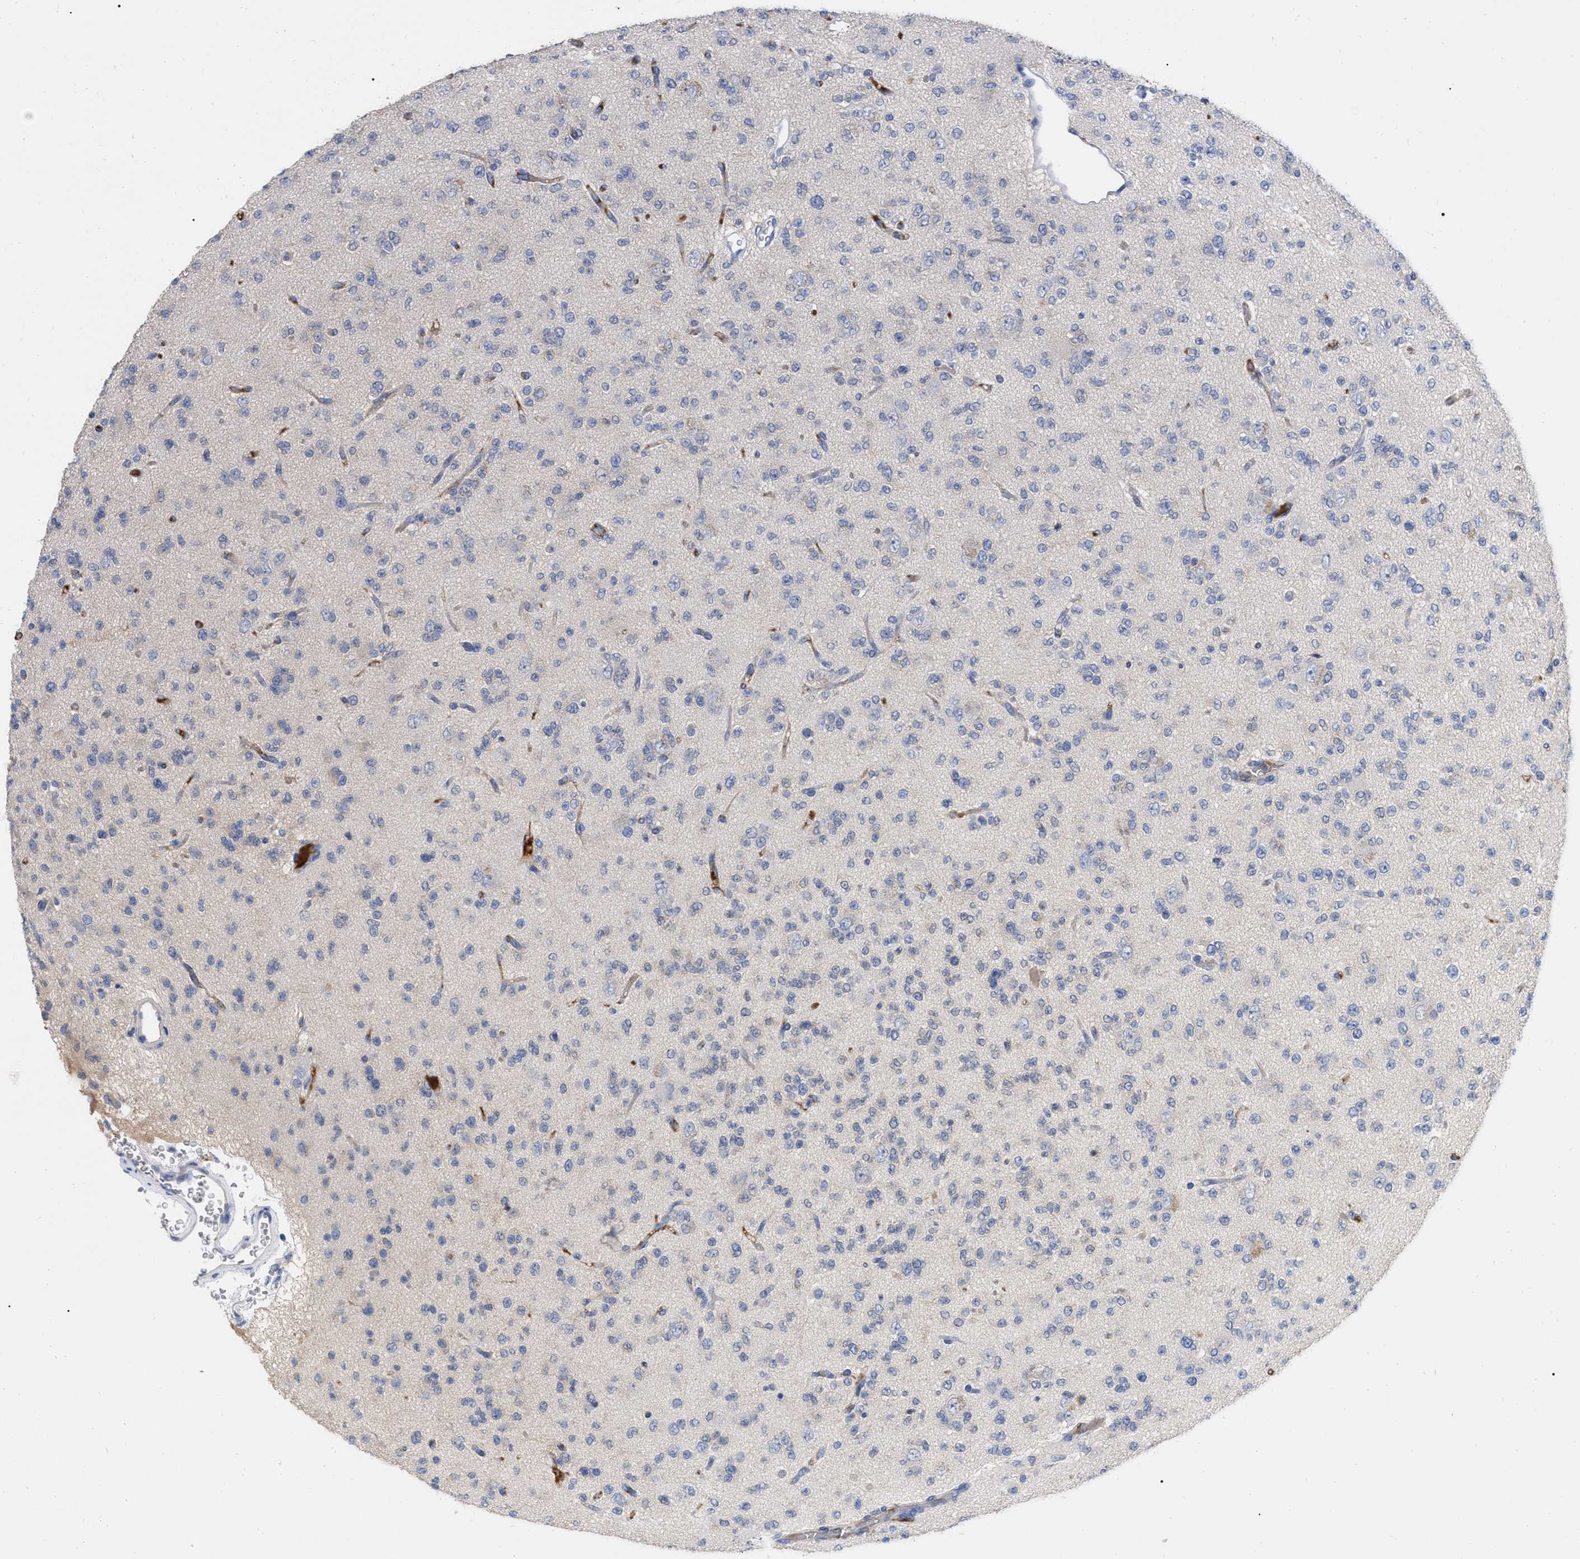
{"staining": {"intensity": "negative", "quantity": "none", "location": "none"}, "tissue": "glioma", "cell_type": "Tumor cells", "image_type": "cancer", "snomed": [{"axis": "morphology", "description": "Glioma, malignant, Low grade"}, {"axis": "topography", "description": "Brain"}], "caption": "Immunohistochemistry (IHC) micrograph of human glioma stained for a protein (brown), which displays no expression in tumor cells. The staining is performed using DAB brown chromogen with nuclei counter-stained in using hematoxylin.", "gene": "IGHV5-51", "patient": {"sex": "male", "age": 38}}